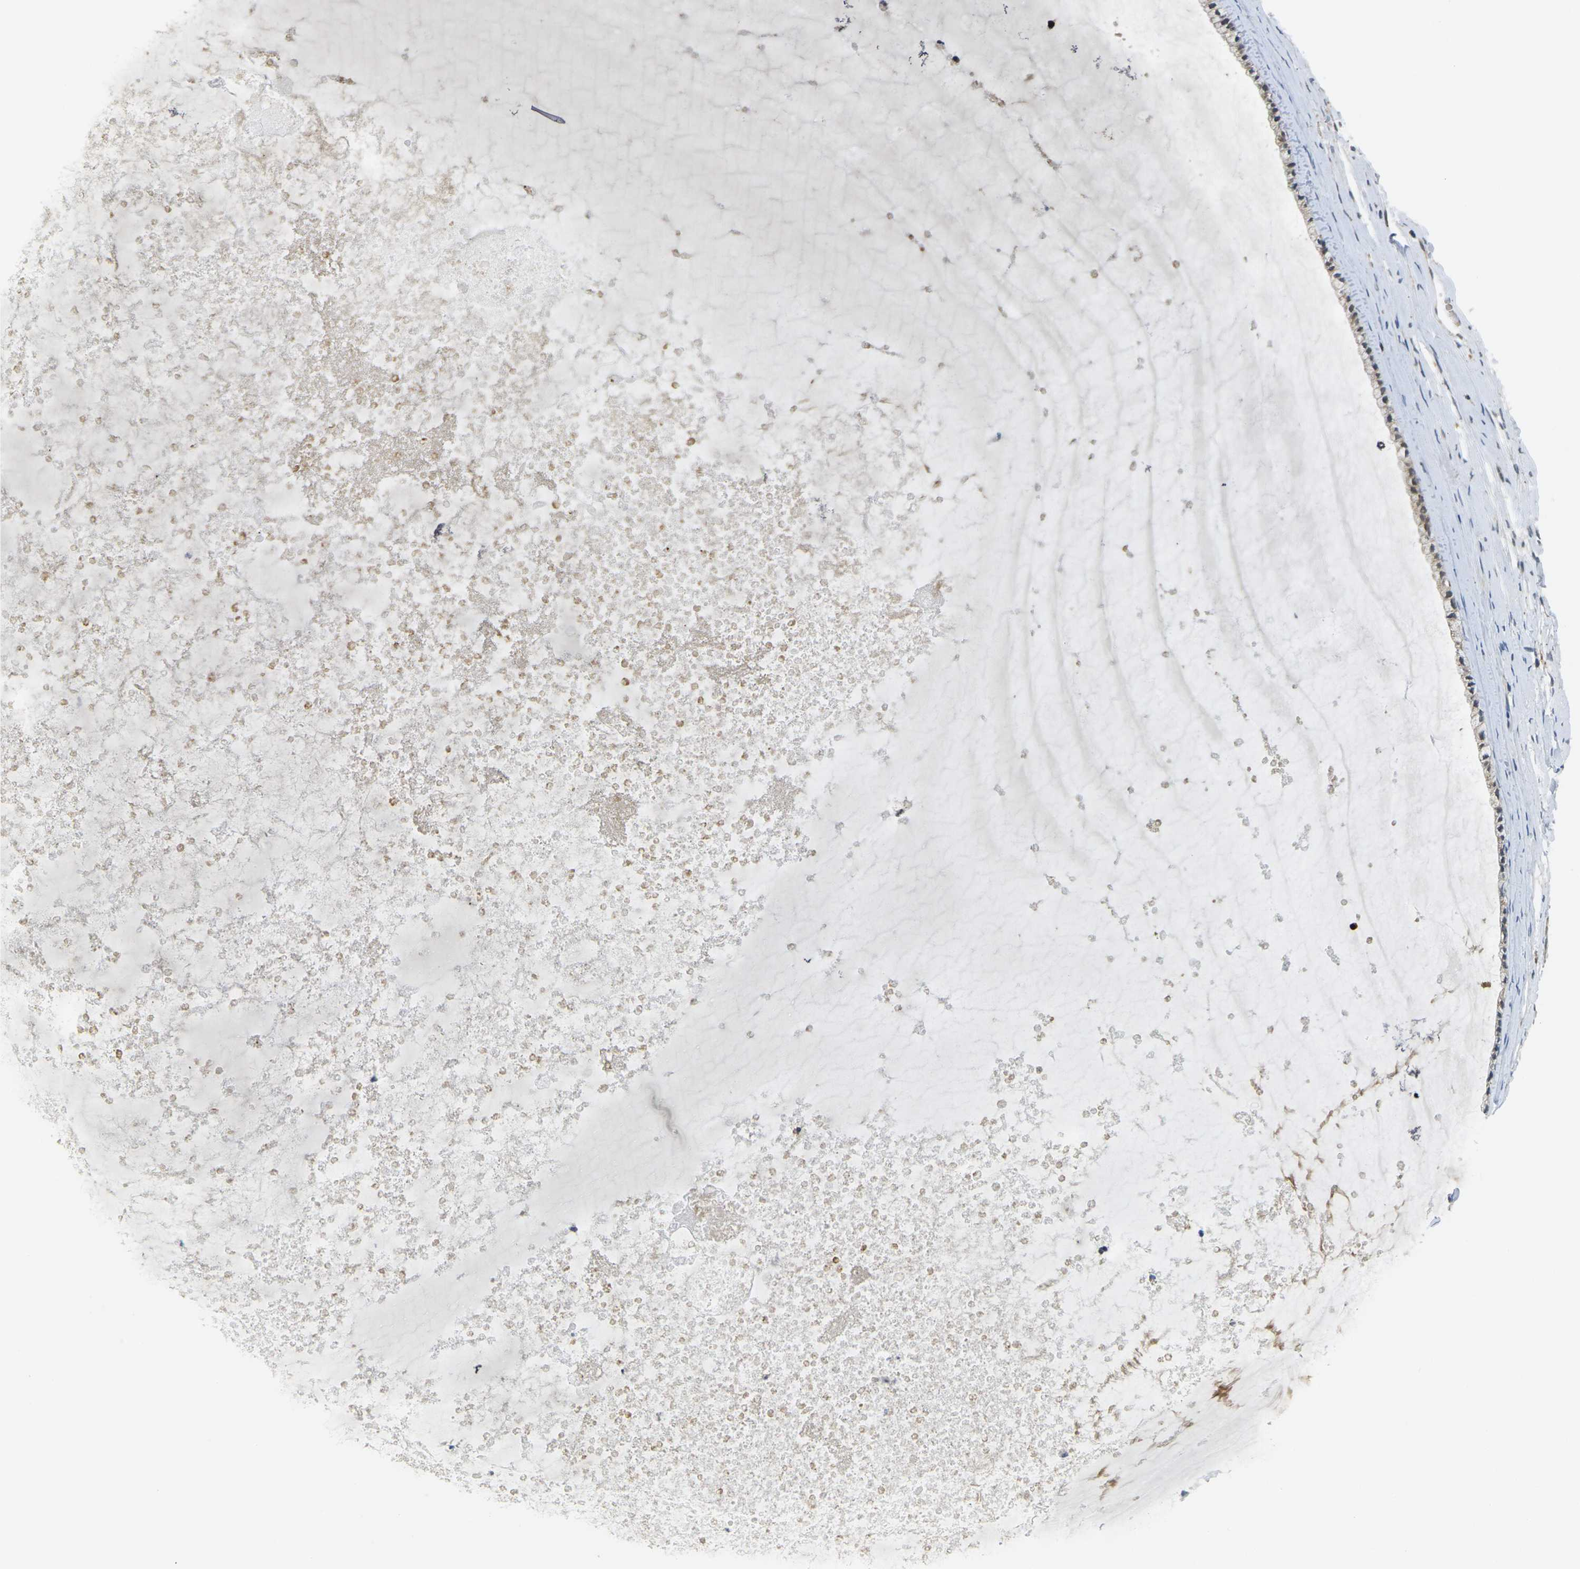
{"staining": {"intensity": "weak", "quantity": ">75%", "location": "cytoplasmic/membranous"}, "tissue": "cervix", "cell_type": "Glandular cells", "image_type": "normal", "snomed": [{"axis": "morphology", "description": "Normal tissue, NOS"}, {"axis": "topography", "description": "Cervix"}], "caption": "An IHC histopathology image of unremarkable tissue is shown. Protein staining in brown shows weak cytoplasmic/membranous positivity in cervix within glandular cells.", "gene": "MINAR2", "patient": {"sex": "female", "age": 39}}